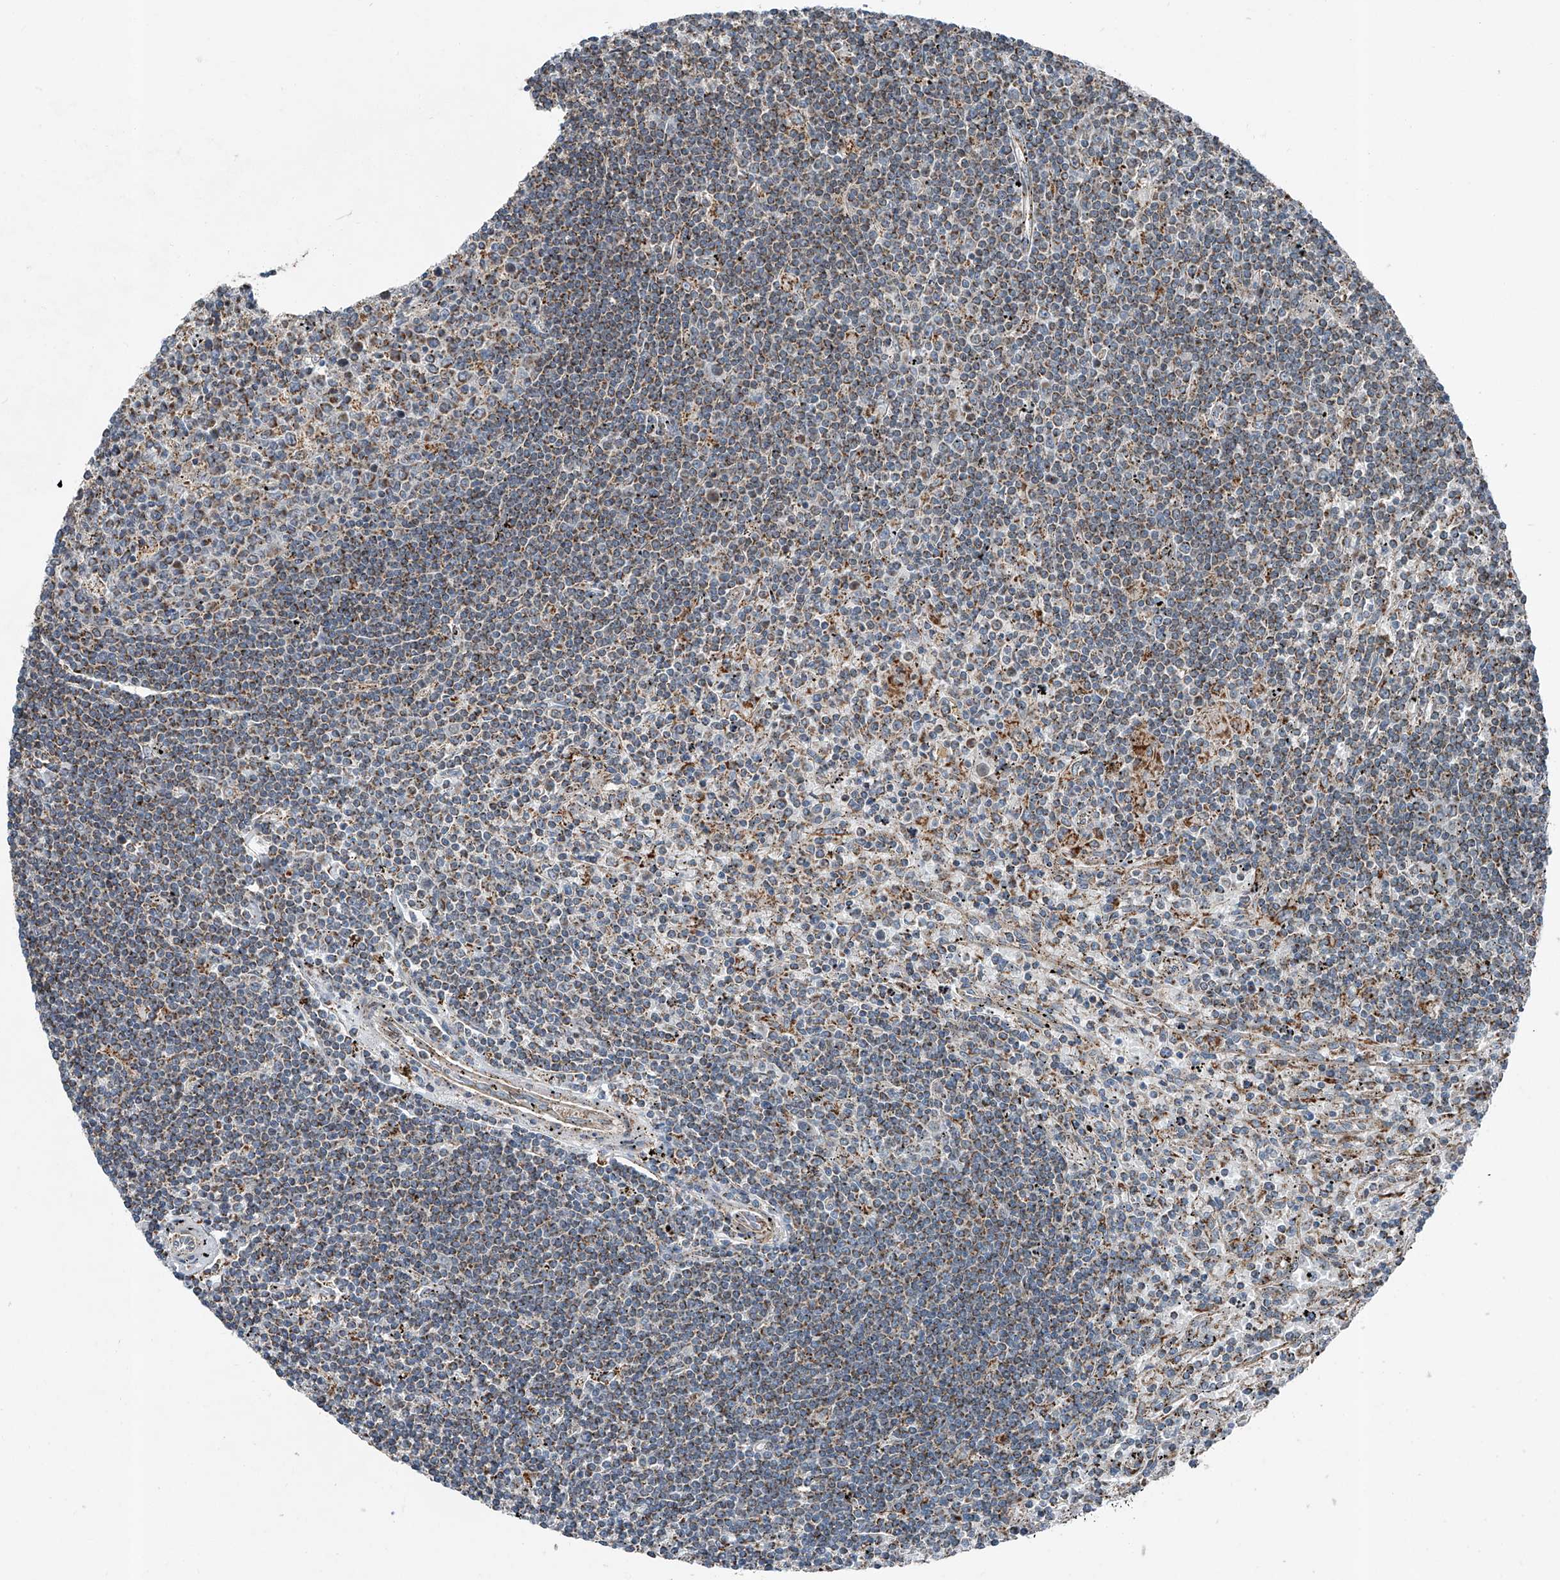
{"staining": {"intensity": "moderate", "quantity": ">75%", "location": "cytoplasmic/membranous"}, "tissue": "lymphoma", "cell_type": "Tumor cells", "image_type": "cancer", "snomed": [{"axis": "morphology", "description": "Malignant lymphoma, non-Hodgkin's type, Low grade"}, {"axis": "topography", "description": "Spleen"}], "caption": "Immunohistochemistry of human low-grade malignant lymphoma, non-Hodgkin's type reveals medium levels of moderate cytoplasmic/membranous expression in about >75% of tumor cells.", "gene": "CHRNA7", "patient": {"sex": "male", "age": 76}}